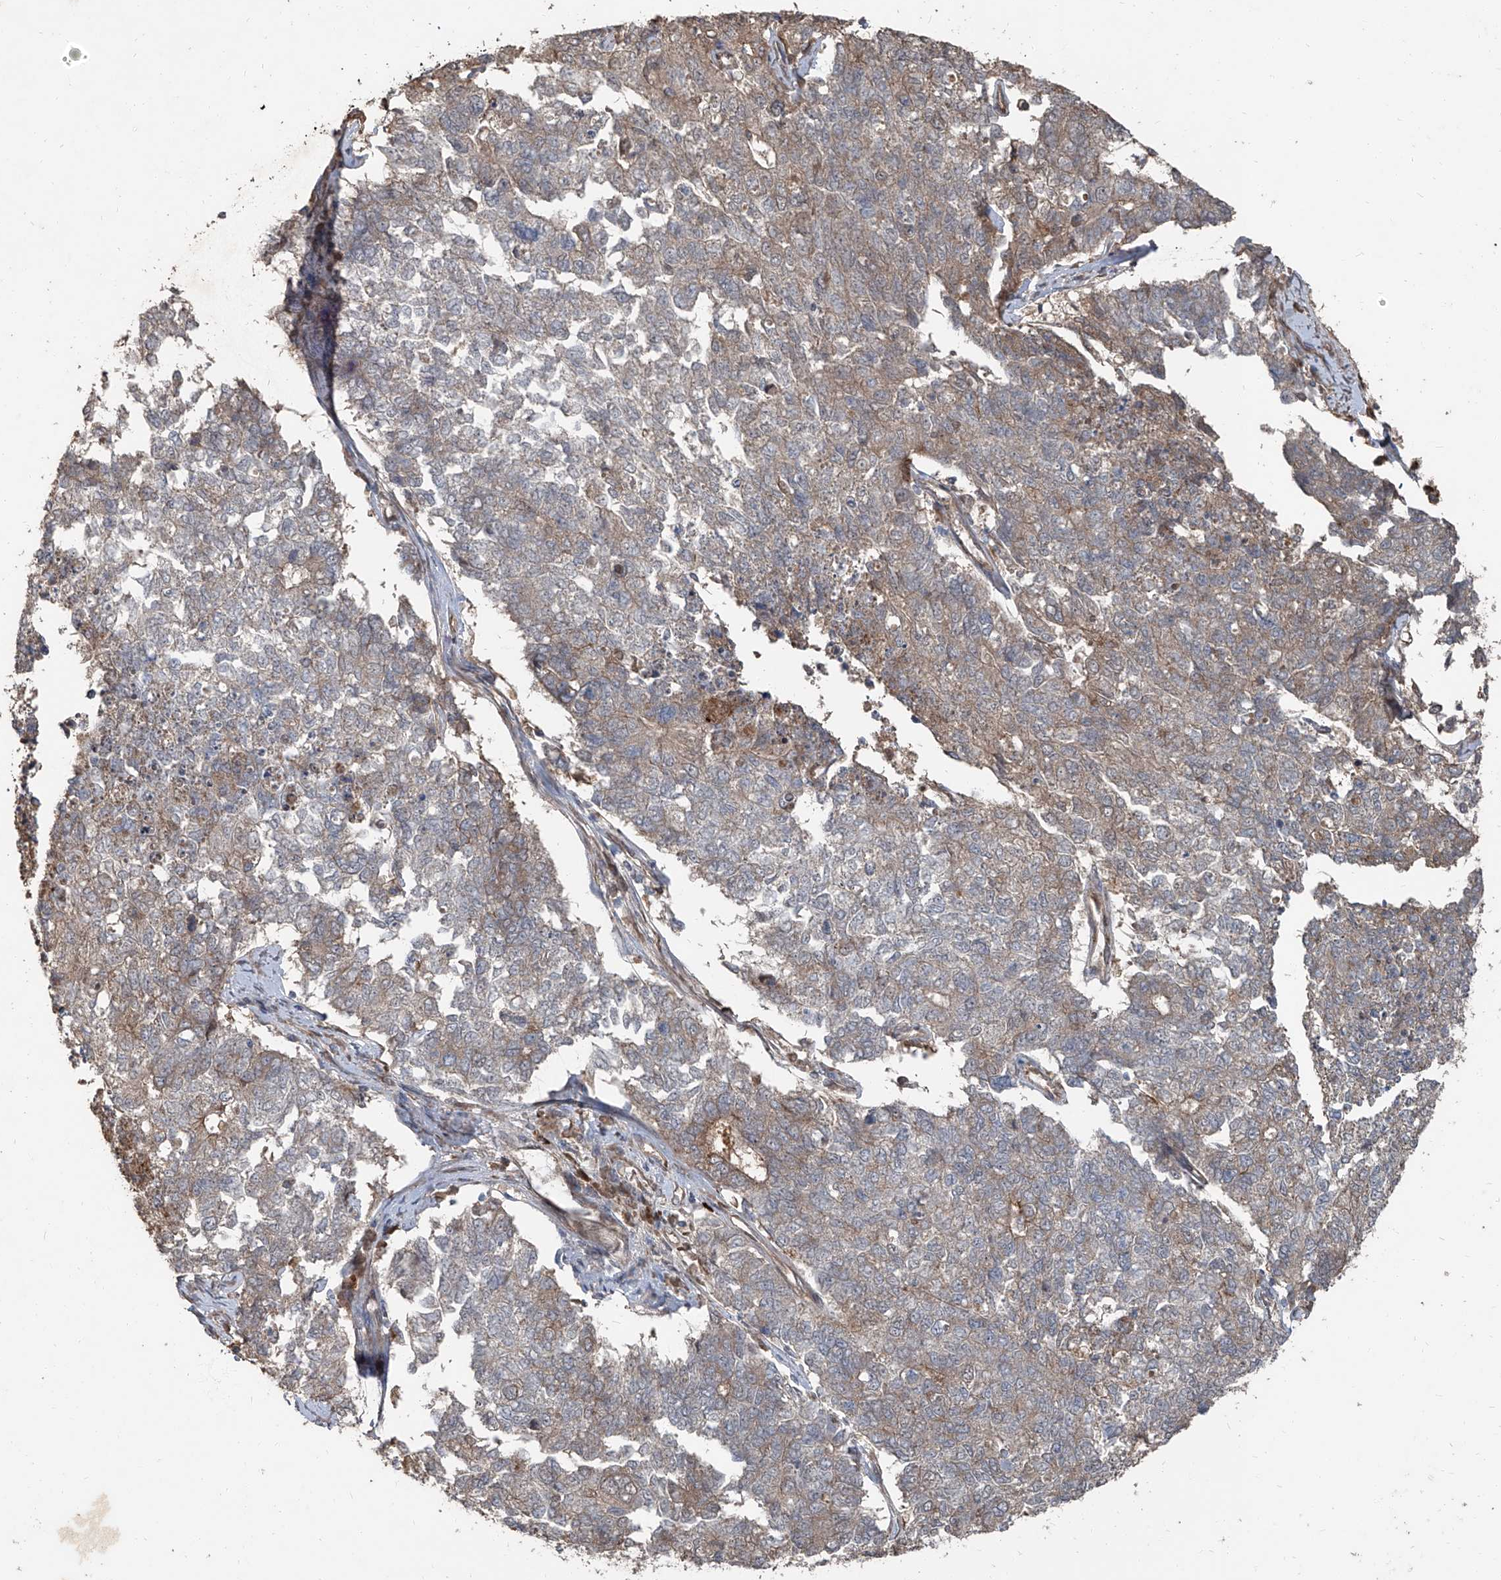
{"staining": {"intensity": "weak", "quantity": "25%-75%", "location": "cytoplasmic/membranous"}, "tissue": "cervical cancer", "cell_type": "Tumor cells", "image_type": "cancer", "snomed": [{"axis": "morphology", "description": "Squamous cell carcinoma, NOS"}, {"axis": "topography", "description": "Cervix"}], "caption": "The immunohistochemical stain shows weak cytoplasmic/membranous positivity in tumor cells of cervical cancer tissue.", "gene": "CCN1", "patient": {"sex": "female", "age": 63}}